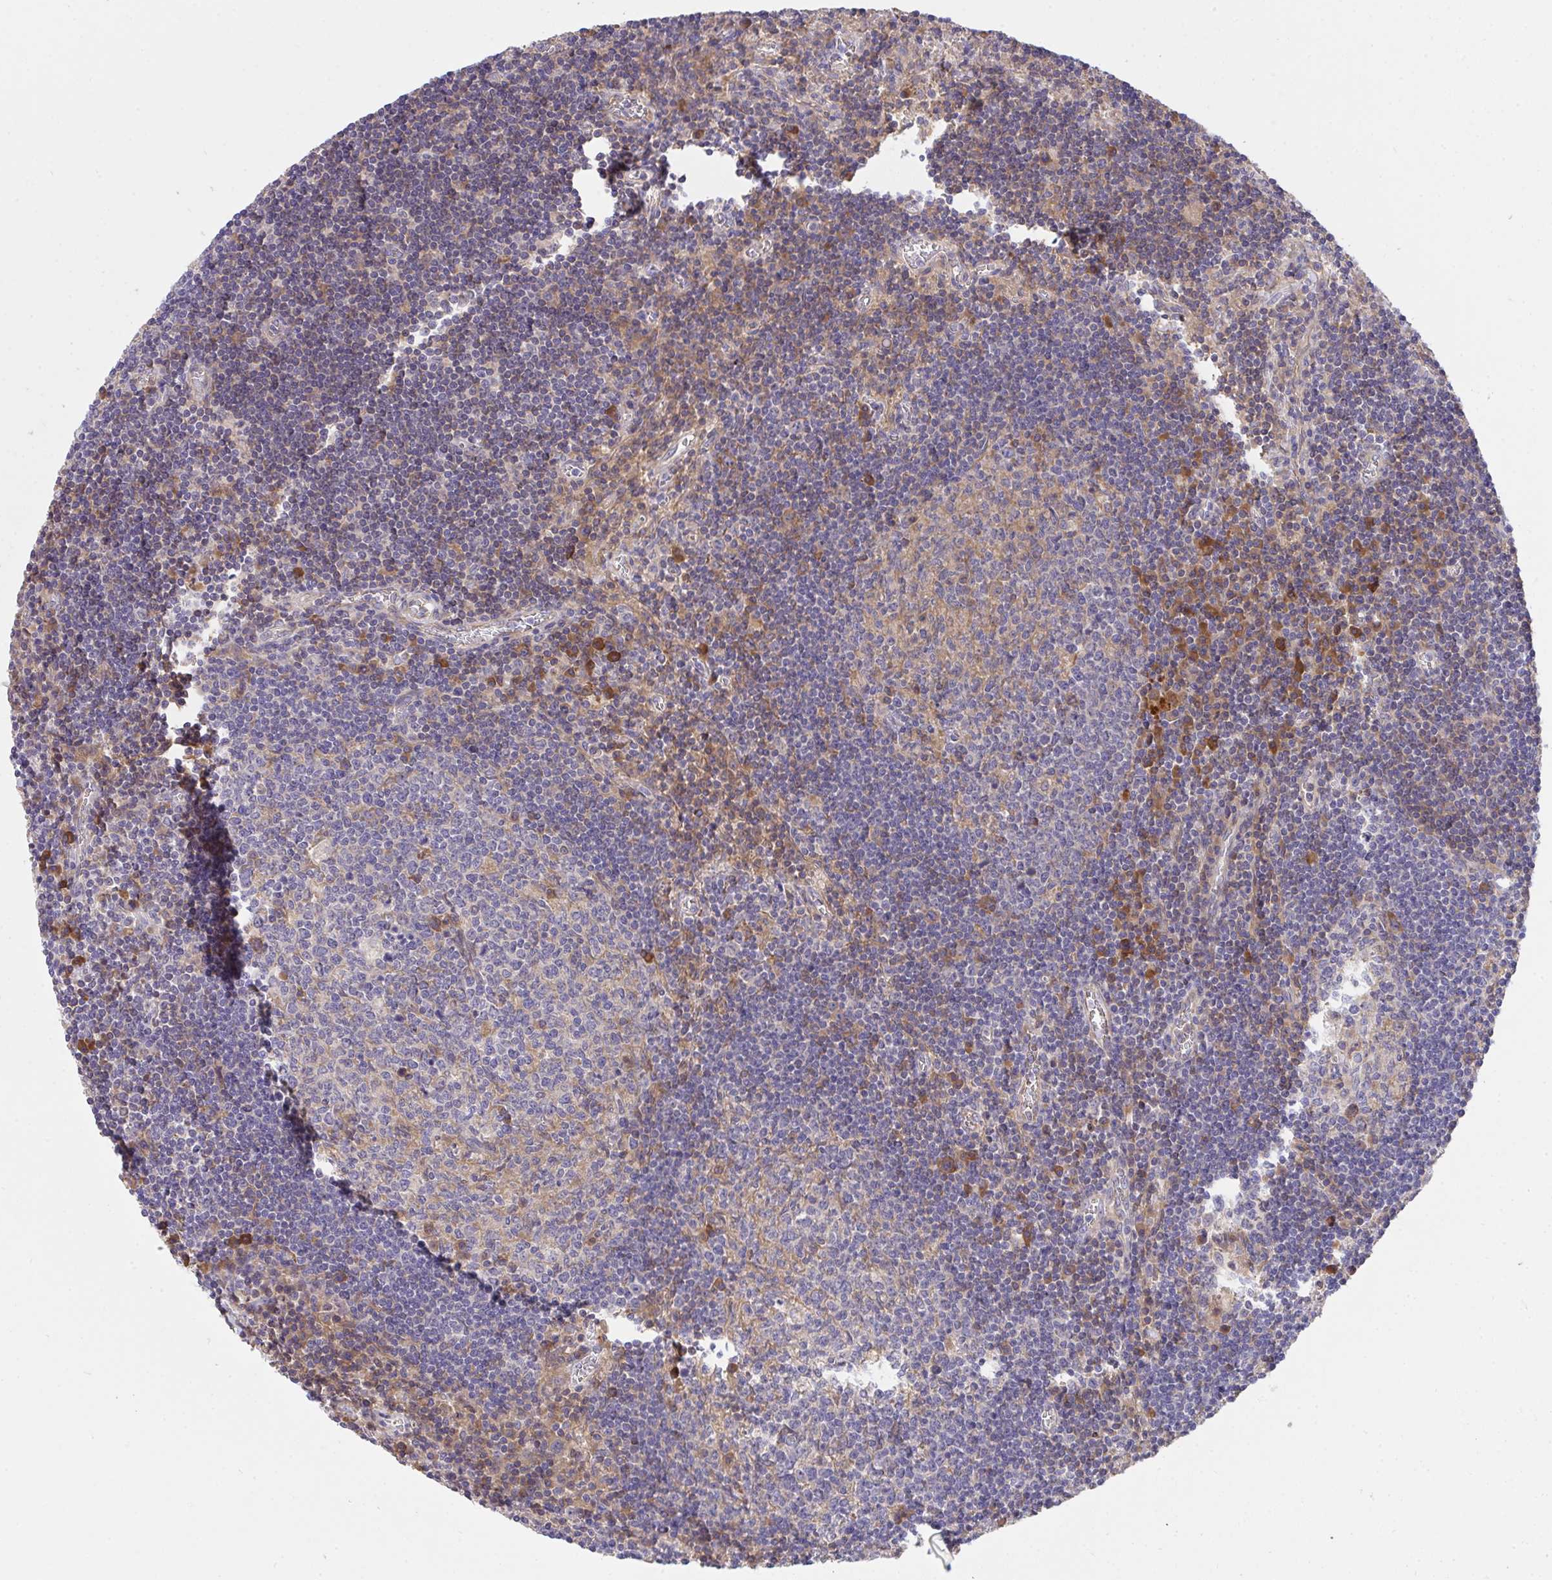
{"staining": {"intensity": "moderate", "quantity": "<25%", "location": "cytoplasmic/membranous"}, "tissue": "lymph node", "cell_type": "Germinal center cells", "image_type": "normal", "snomed": [{"axis": "morphology", "description": "Normal tissue, NOS"}, {"axis": "topography", "description": "Lymph node"}], "caption": "A histopathology image of human lymph node stained for a protein exhibits moderate cytoplasmic/membranous brown staining in germinal center cells. The staining is performed using DAB brown chromogen to label protein expression. The nuclei are counter-stained blue using hematoxylin.", "gene": "ZNF581", "patient": {"sex": "male", "age": 67}}